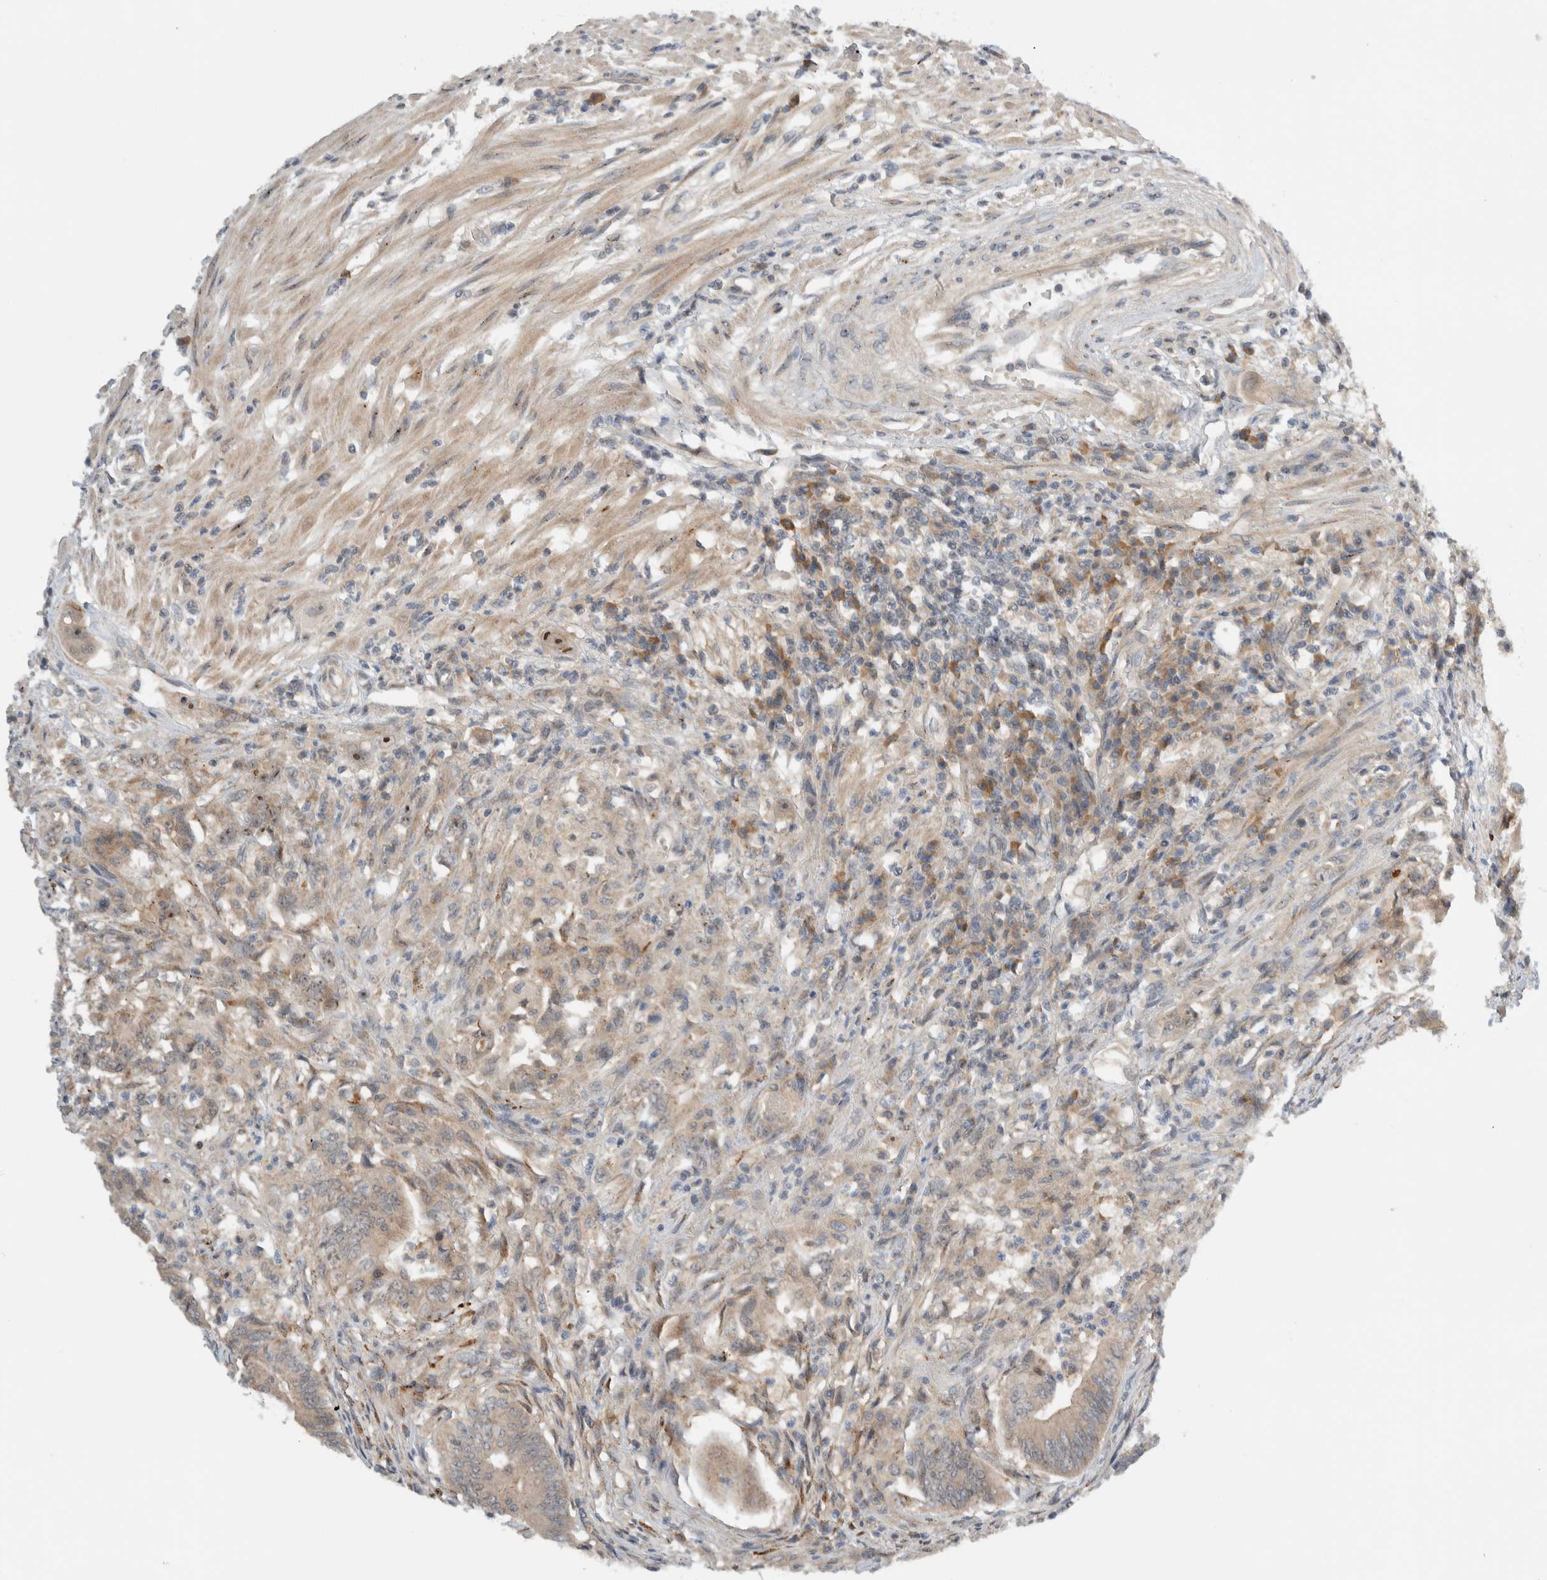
{"staining": {"intensity": "weak", "quantity": ">75%", "location": "cytoplasmic/membranous"}, "tissue": "colorectal cancer", "cell_type": "Tumor cells", "image_type": "cancer", "snomed": [{"axis": "morphology", "description": "Adenoma, NOS"}, {"axis": "morphology", "description": "Adenocarcinoma, NOS"}, {"axis": "topography", "description": "Colon"}], "caption": "This is an image of immunohistochemistry (IHC) staining of colorectal cancer (adenoma), which shows weak staining in the cytoplasmic/membranous of tumor cells.", "gene": "MPRIP", "patient": {"sex": "male", "age": 79}}